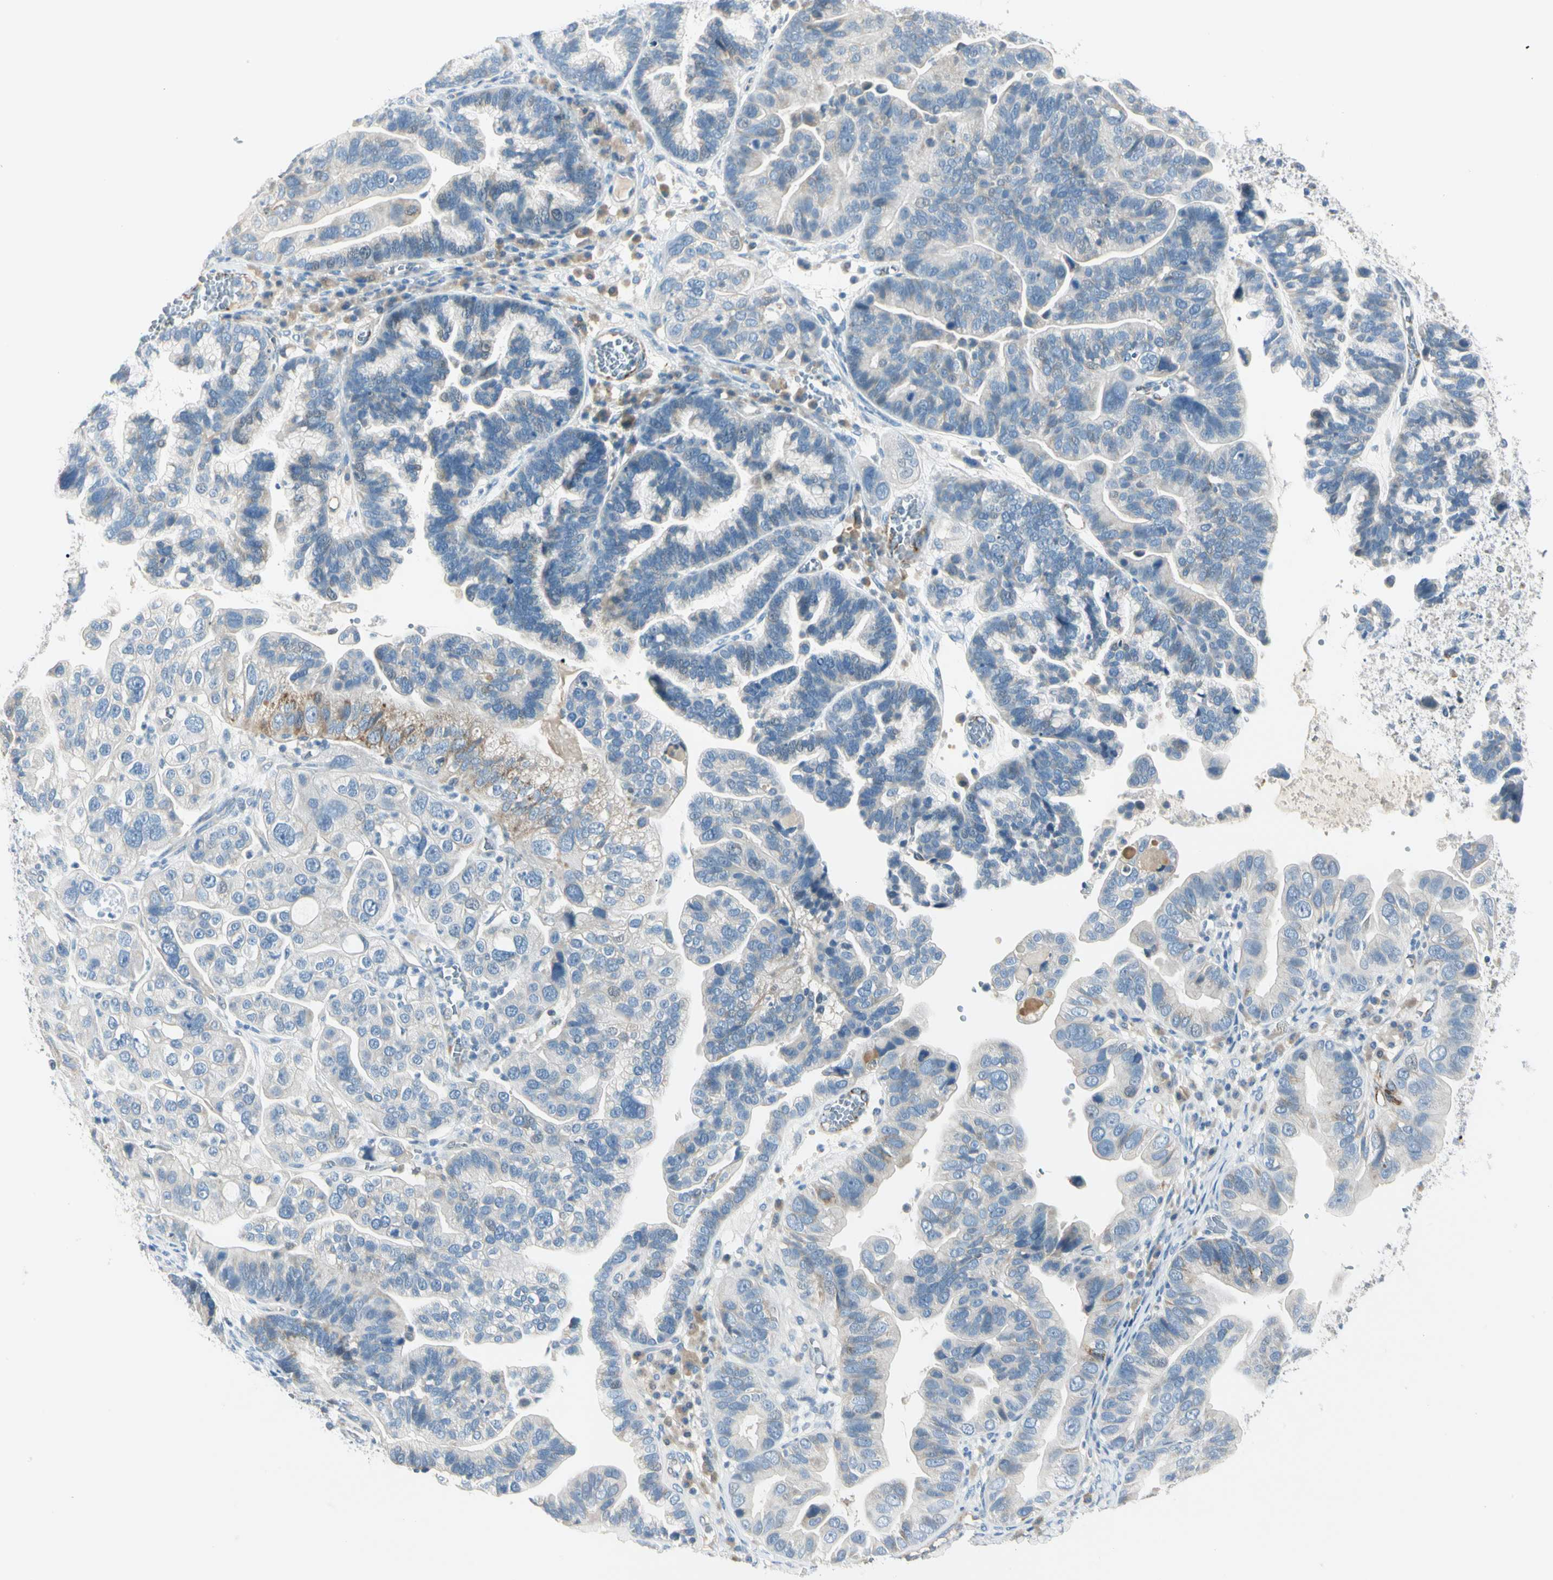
{"staining": {"intensity": "negative", "quantity": "none", "location": "none"}, "tissue": "ovarian cancer", "cell_type": "Tumor cells", "image_type": "cancer", "snomed": [{"axis": "morphology", "description": "Cystadenocarcinoma, serous, NOS"}, {"axis": "topography", "description": "Ovary"}], "caption": "Immunohistochemistry photomicrograph of human ovarian serous cystadenocarcinoma stained for a protein (brown), which exhibits no positivity in tumor cells. (Stains: DAB (3,3'-diaminobenzidine) immunohistochemistry with hematoxylin counter stain, Microscopy: brightfield microscopy at high magnification).", "gene": "SLC6A15", "patient": {"sex": "female", "age": 56}}